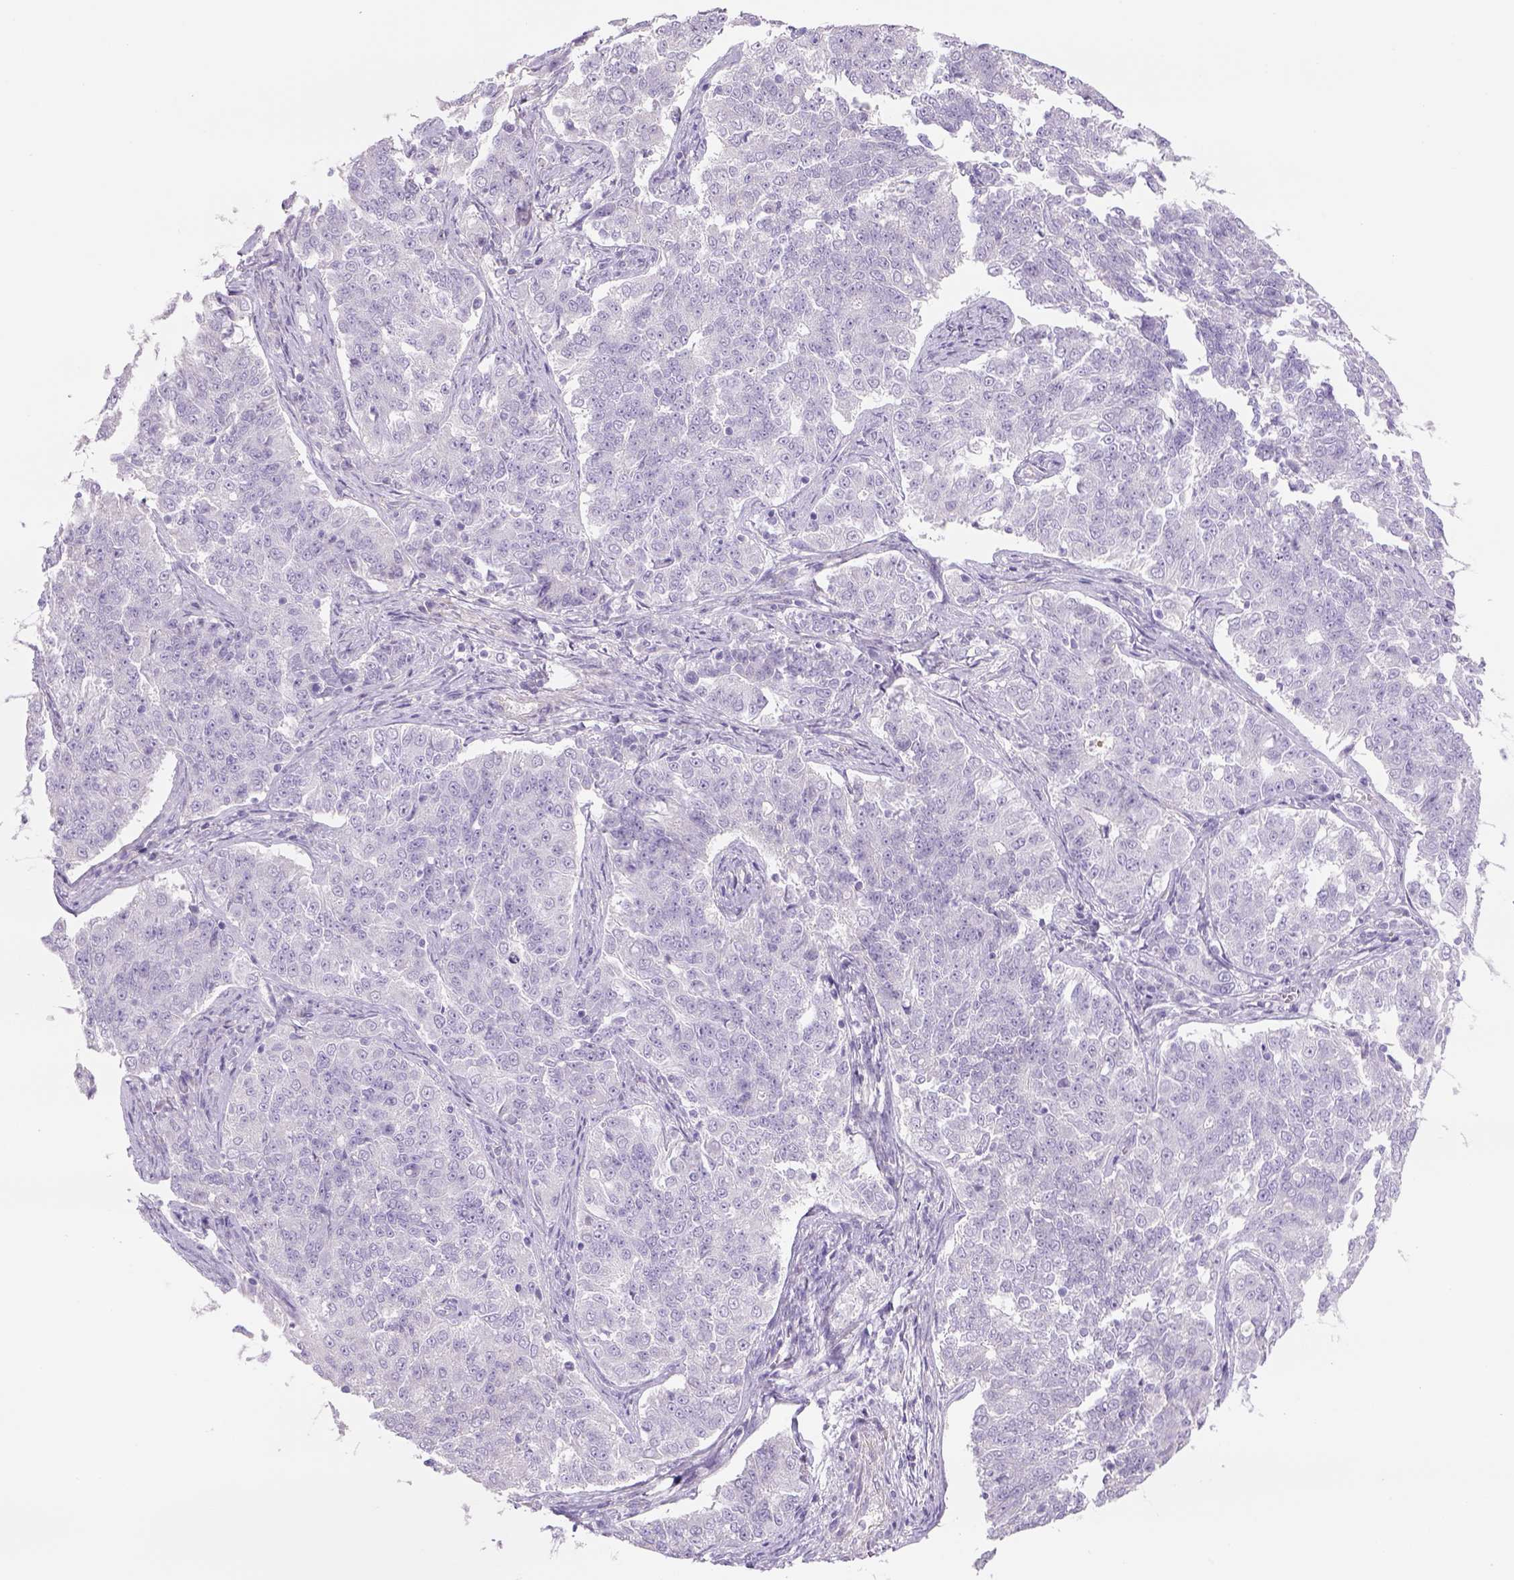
{"staining": {"intensity": "negative", "quantity": "none", "location": "none"}, "tissue": "endometrial cancer", "cell_type": "Tumor cells", "image_type": "cancer", "snomed": [{"axis": "morphology", "description": "Adenocarcinoma, NOS"}, {"axis": "topography", "description": "Endometrium"}], "caption": "The immunohistochemistry (IHC) photomicrograph has no significant expression in tumor cells of endometrial adenocarcinoma tissue.", "gene": "TENM4", "patient": {"sex": "female", "age": 43}}